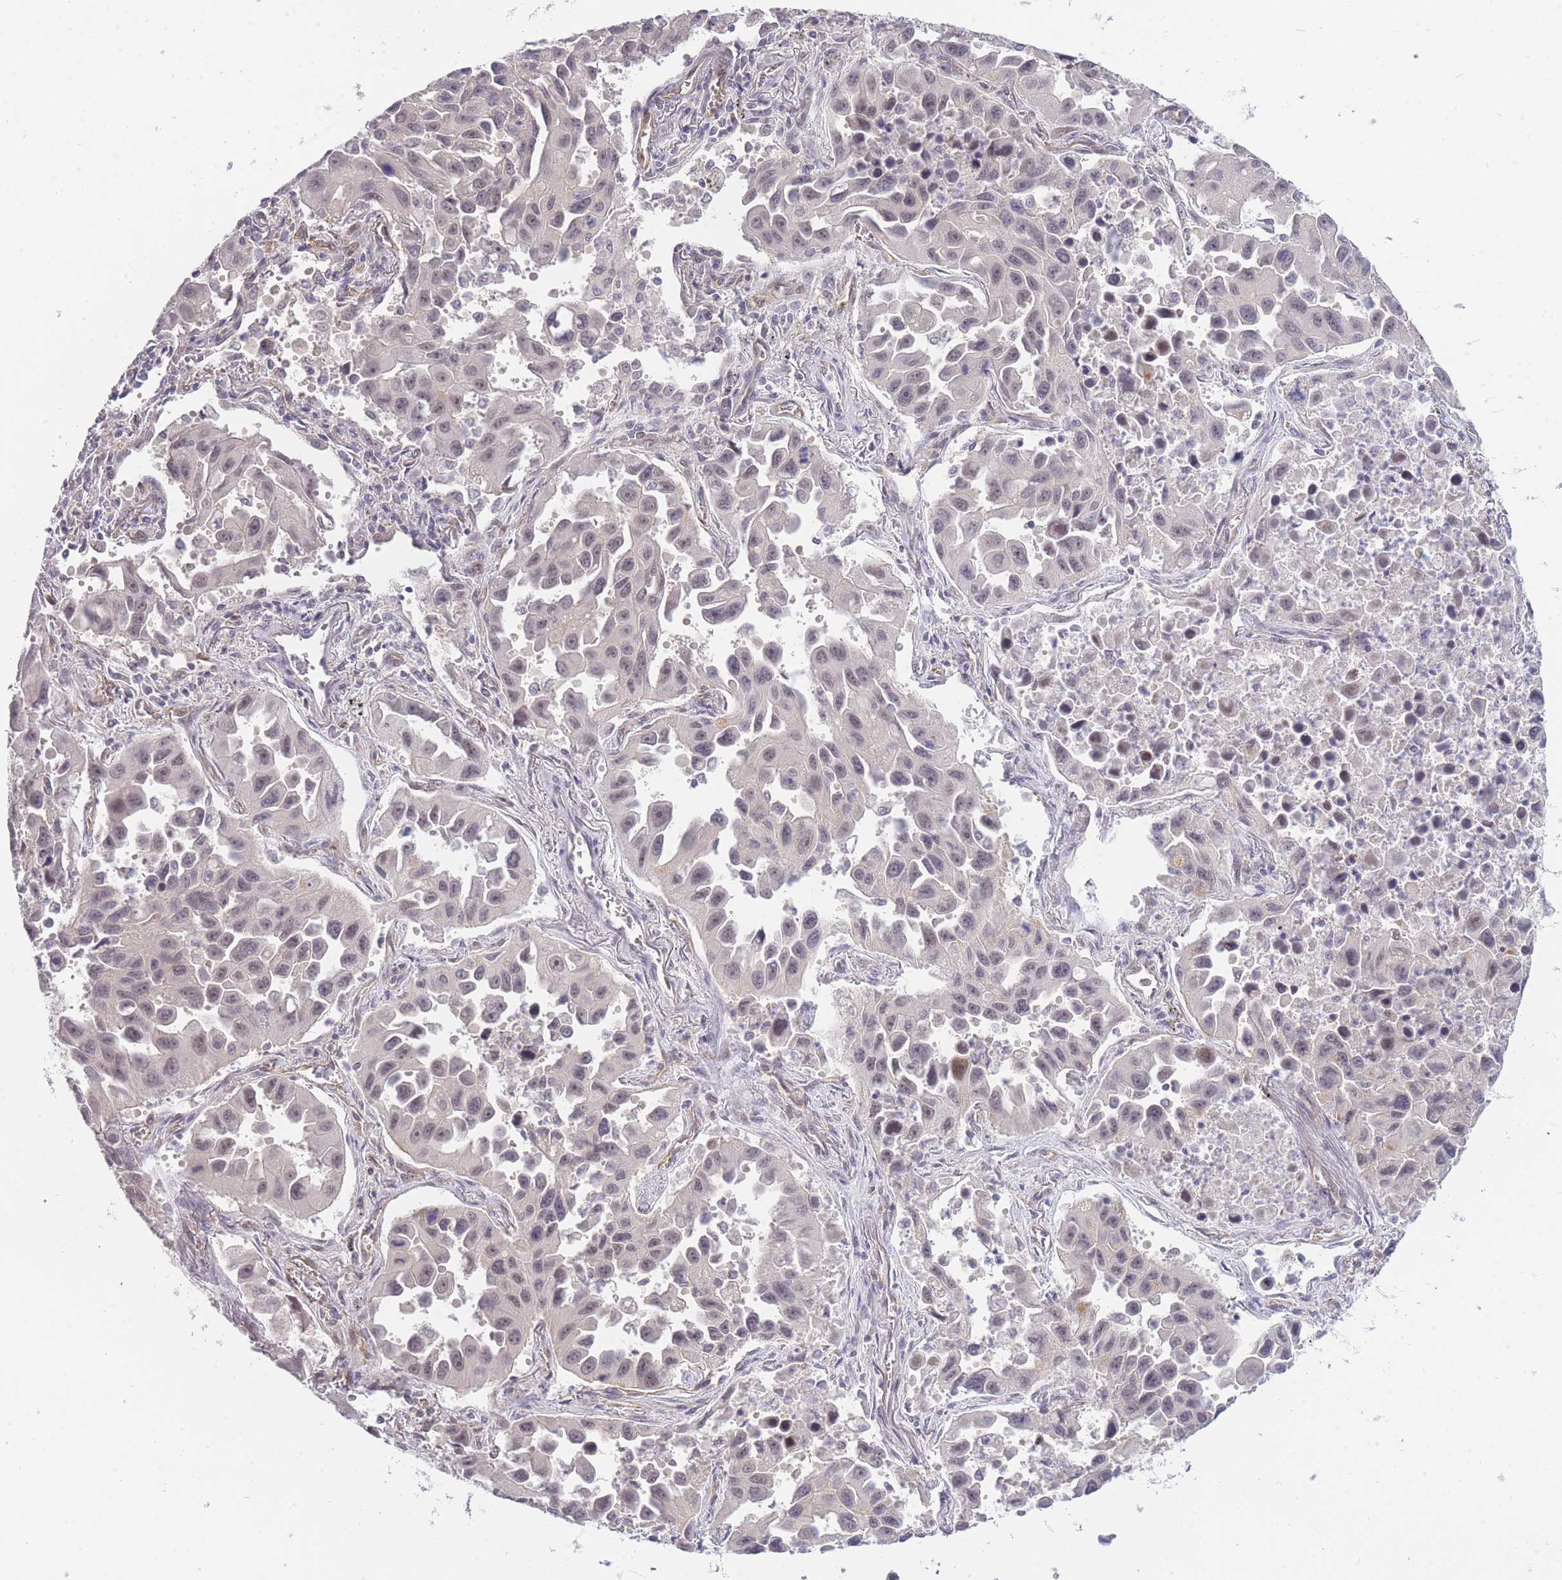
{"staining": {"intensity": "weak", "quantity": ">75%", "location": "nuclear"}, "tissue": "lung cancer", "cell_type": "Tumor cells", "image_type": "cancer", "snomed": [{"axis": "morphology", "description": "Adenocarcinoma, NOS"}, {"axis": "topography", "description": "Lung"}], "caption": "Protein staining of lung adenocarcinoma tissue demonstrates weak nuclear positivity in approximately >75% of tumor cells.", "gene": "C19orf25", "patient": {"sex": "male", "age": 66}}